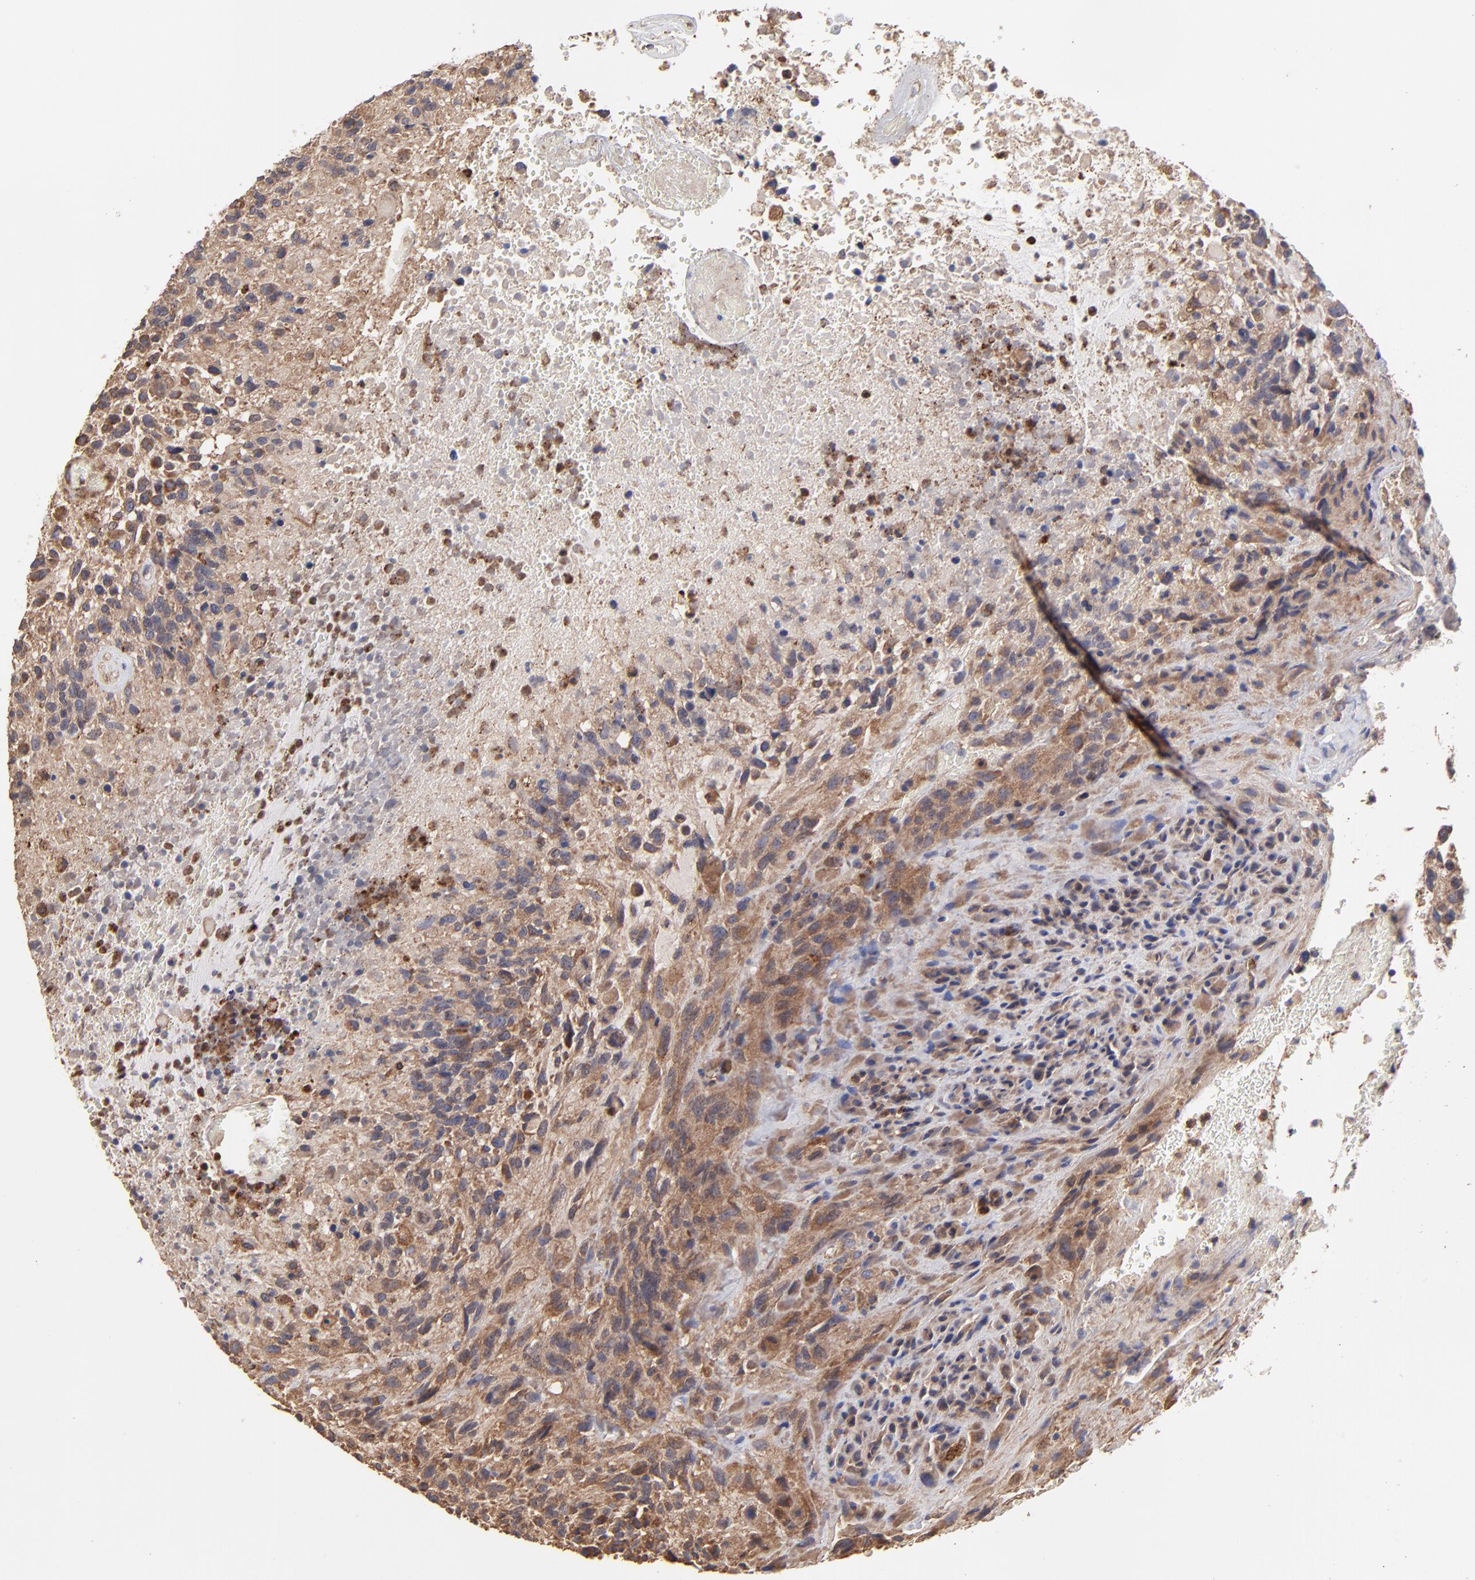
{"staining": {"intensity": "strong", "quantity": ">75%", "location": "cytoplasmic/membranous"}, "tissue": "glioma", "cell_type": "Tumor cells", "image_type": "cancer", "snomed": [{"axis": "morphology", "description": "Glioma, malignant, High grade"}, {"axis": "topography", "description": "Brain"}], "caption": "Malignant glioma (high-grade) stained for a protein displays strong cytoplasmic/membranous positivity in tumor cells.", "gene": "PFKM", "patient": {"sex": "male", "age": 72}}